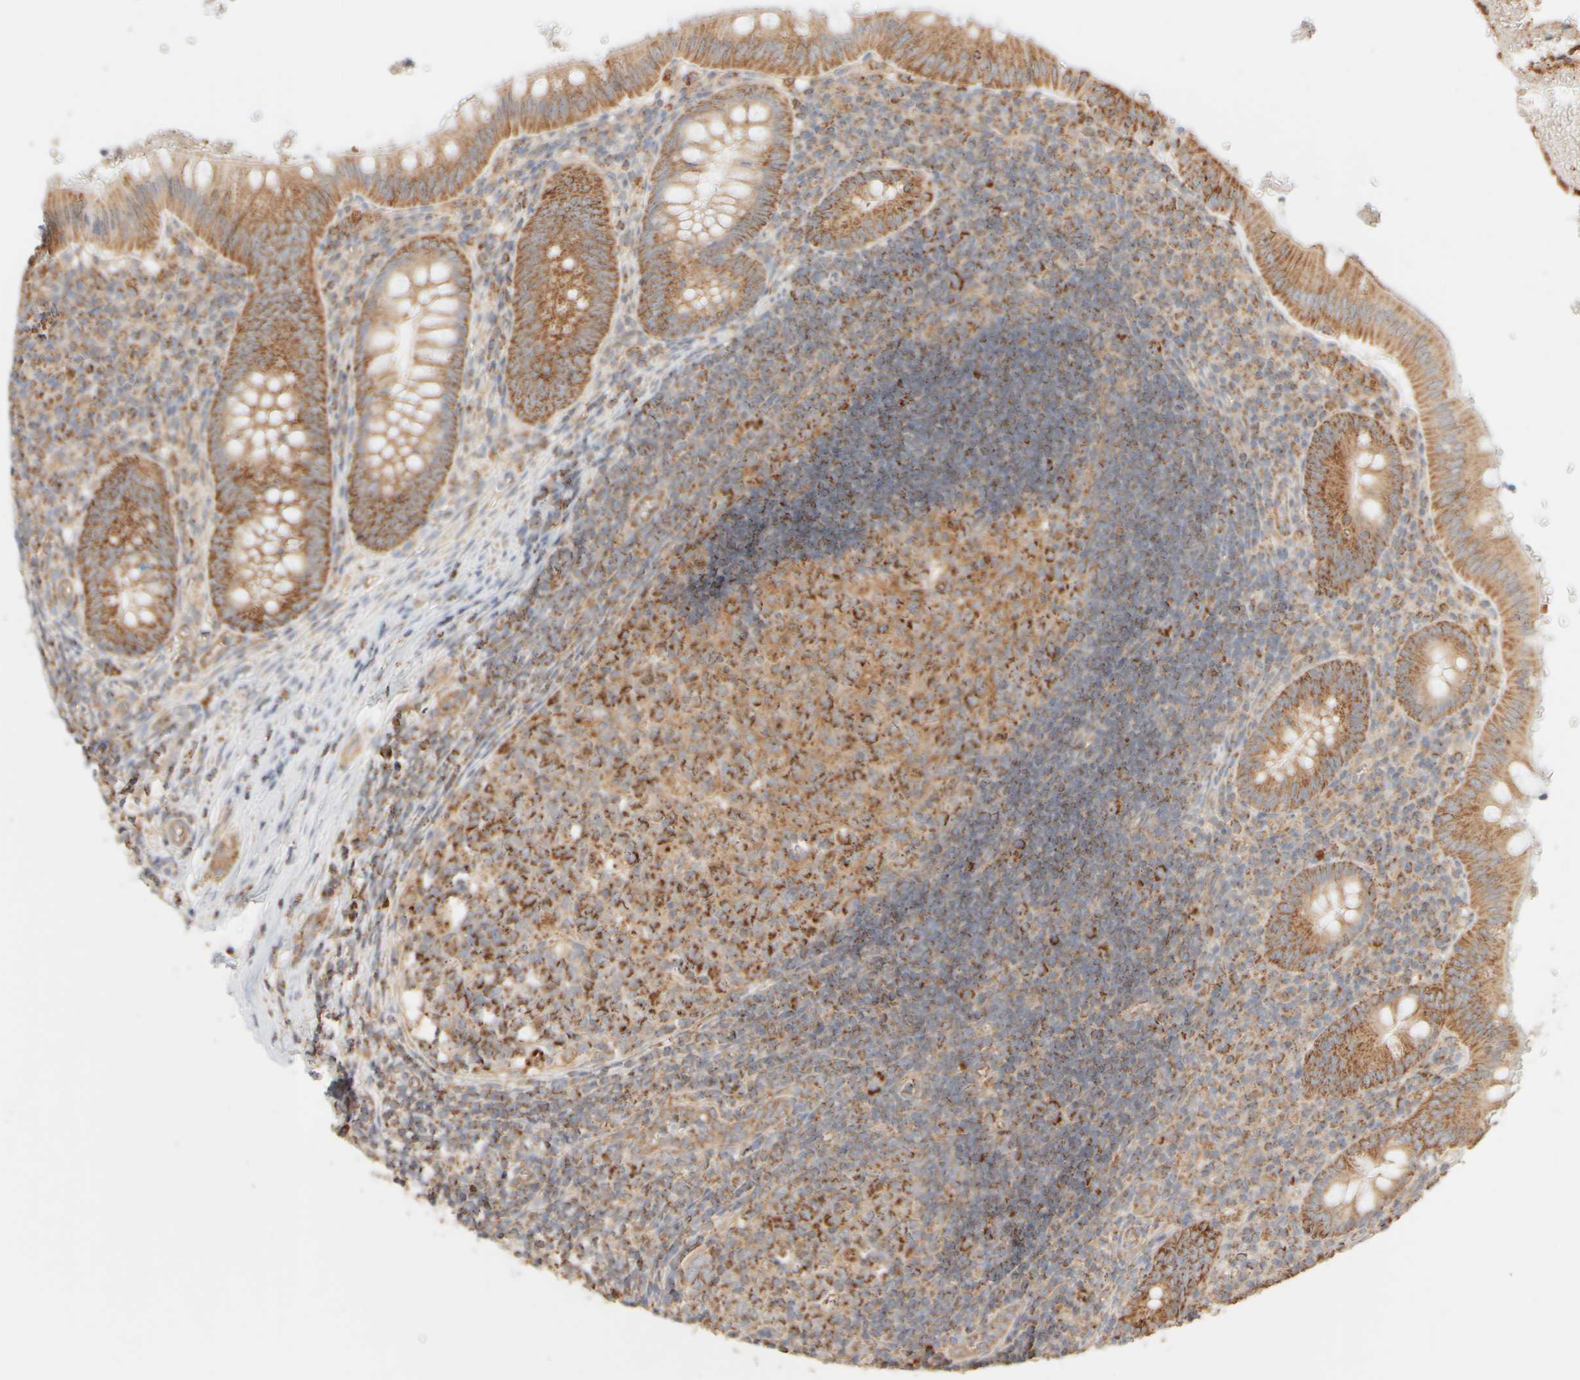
{"staining": {"intensity": "moderate", "quantity": ">75%", "location": "cytoplasmic/membranous"}, "tissue": "appendix", "cell_type": "Glandular cells", "image_type": "normal", "snomed": [{"axis": "morphology", "description": "Normal tissue, NOS"}, {"axis": "topography", "description": "Appendix"}], "caption": "Brown immunohistochemical staining in unremarkable human appendix demonstrates moderate cytoplasmic/membranous expression in approximately >75% of glandular cells. Nuclei are stained in blue.", "gene": "APBB2", "patient": {"sex": "male", "age": 8}}